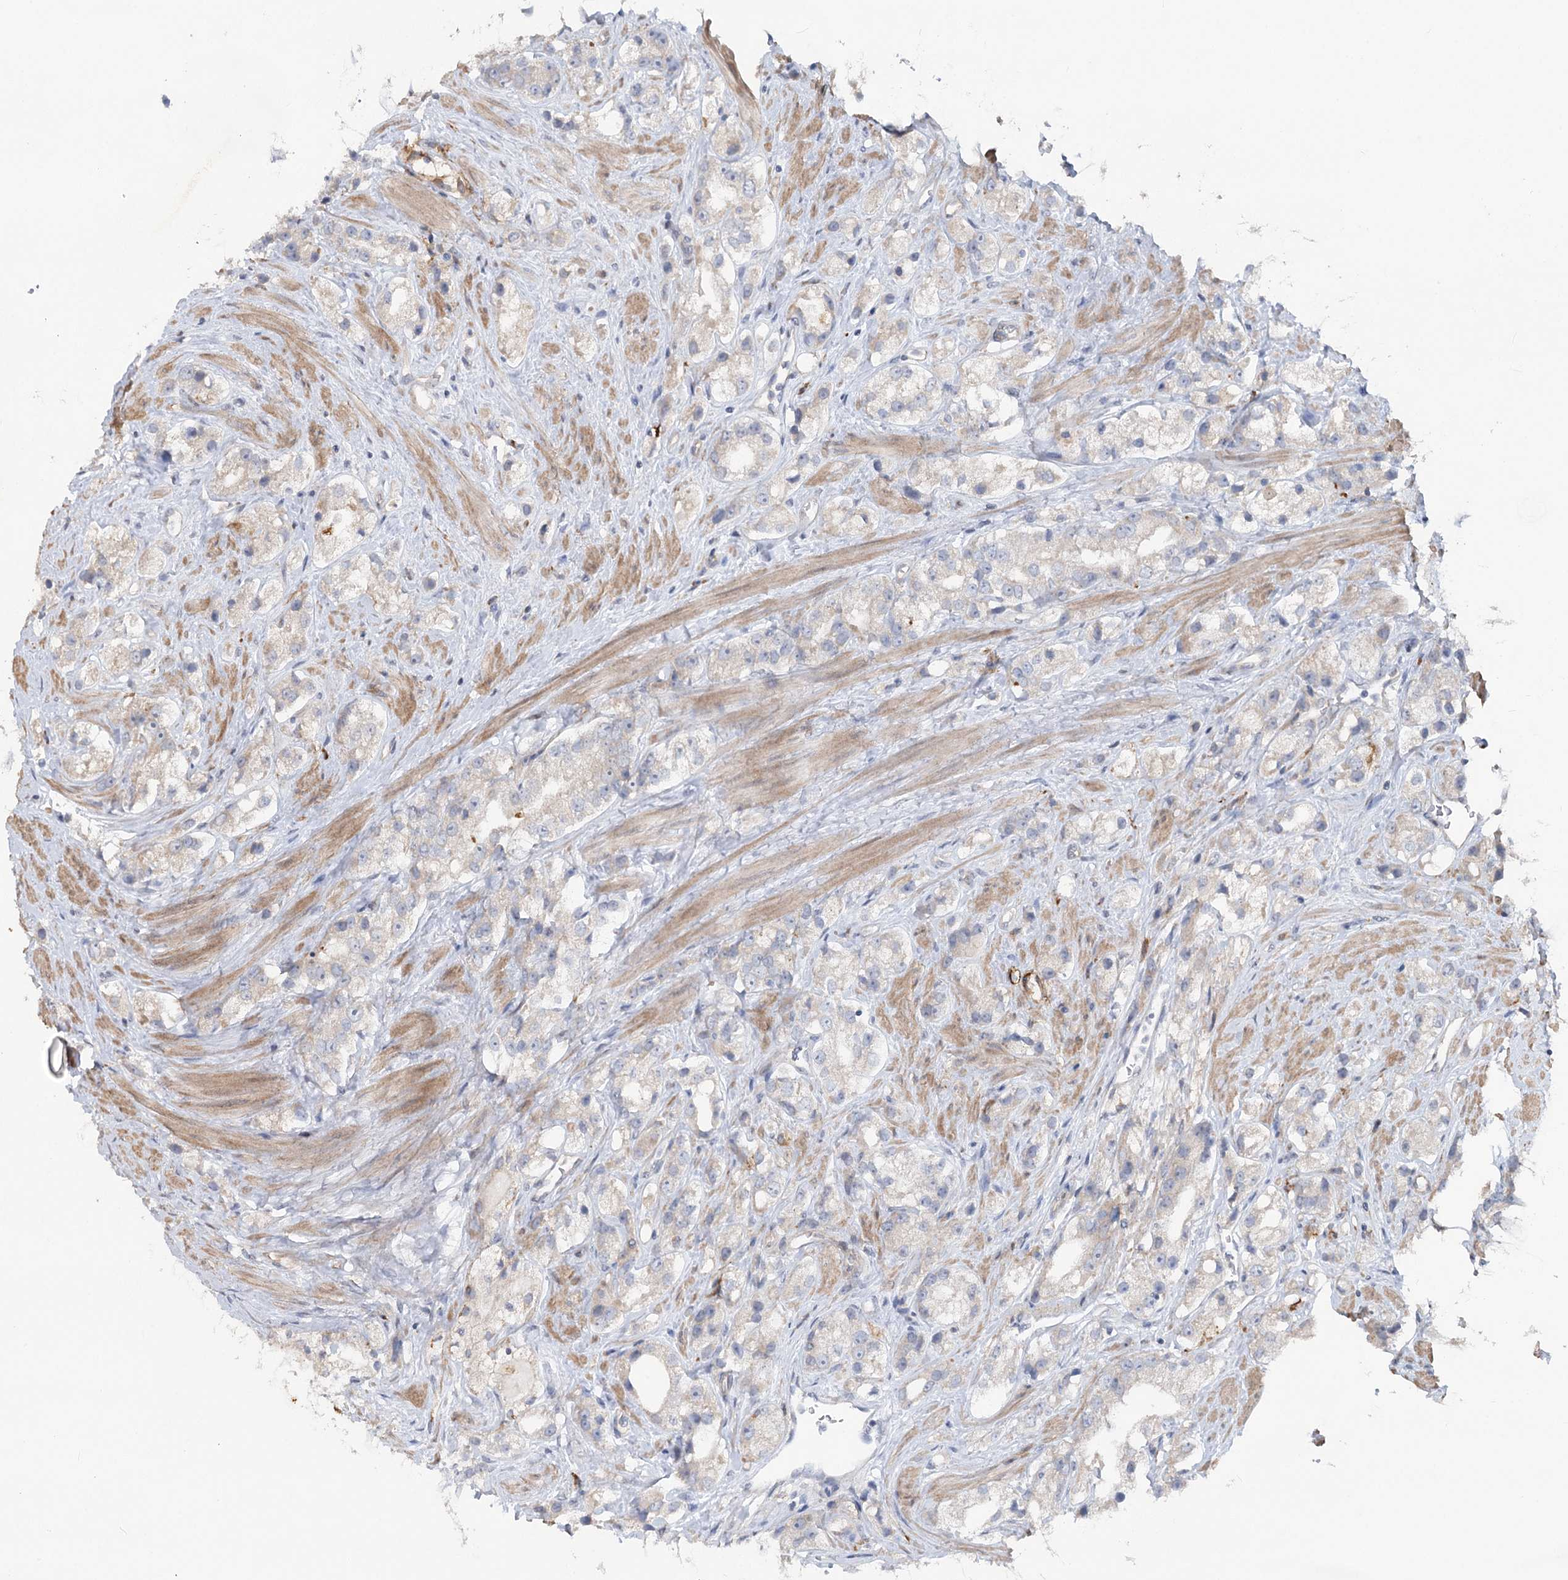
{"staining": {"intensity": "negative", "quantity": "none", "location": "none"}, "tissue": "prostate cancer", "cell_type": "Tumor cells", "image_type": "cancer", "snomed": [{"axis": "morphology", "description": "Adenocarcinoma, NOS"}, {"axis": "topography", "description": "Prostate"}], "caption": "Histopathology image shows no significant protein staining in tumor cells of prostate adenocarcinoma.", "gene": "SCN11A", "patient": {"sex": "male", "age": 79}}